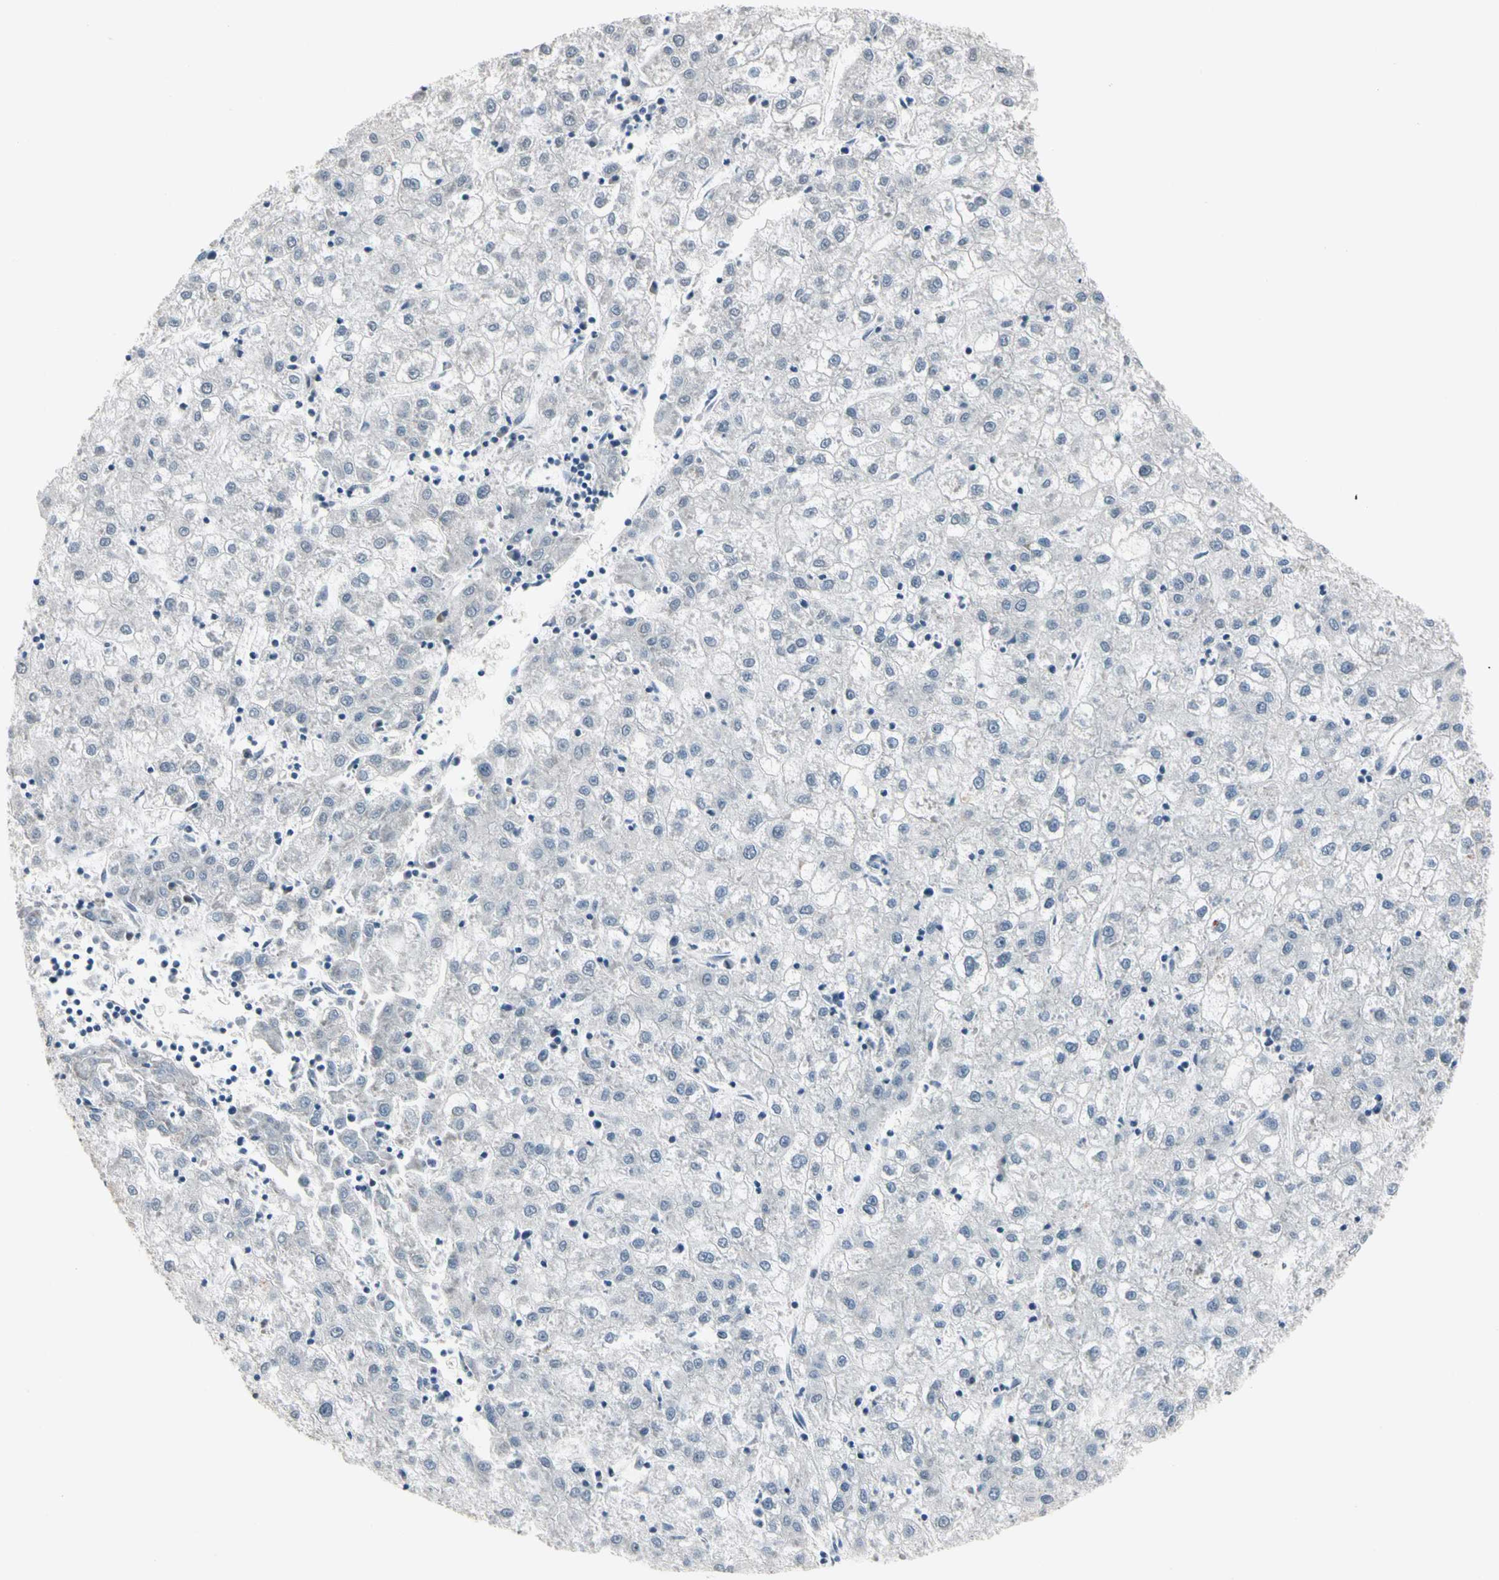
{"staining": {"intensity": "negative", "quantity": "none", "location": "none"}, "tissue": "liver cancer", "cell_type": "Tumor cells", "image_type": "cancer", "snomed": [{"axis": "morphology", "description": "Carcinoma, Hepatocellular, NOS"}, {"axis": "topography", "description": "Liver"}], "caption": "Hepatocellular carcinoma (liver) was stained to show a protein in brown. There is no significant positivity in tumor cells.", "gene": "SV2A", "patient": {"sex": "male", "age": 72}}